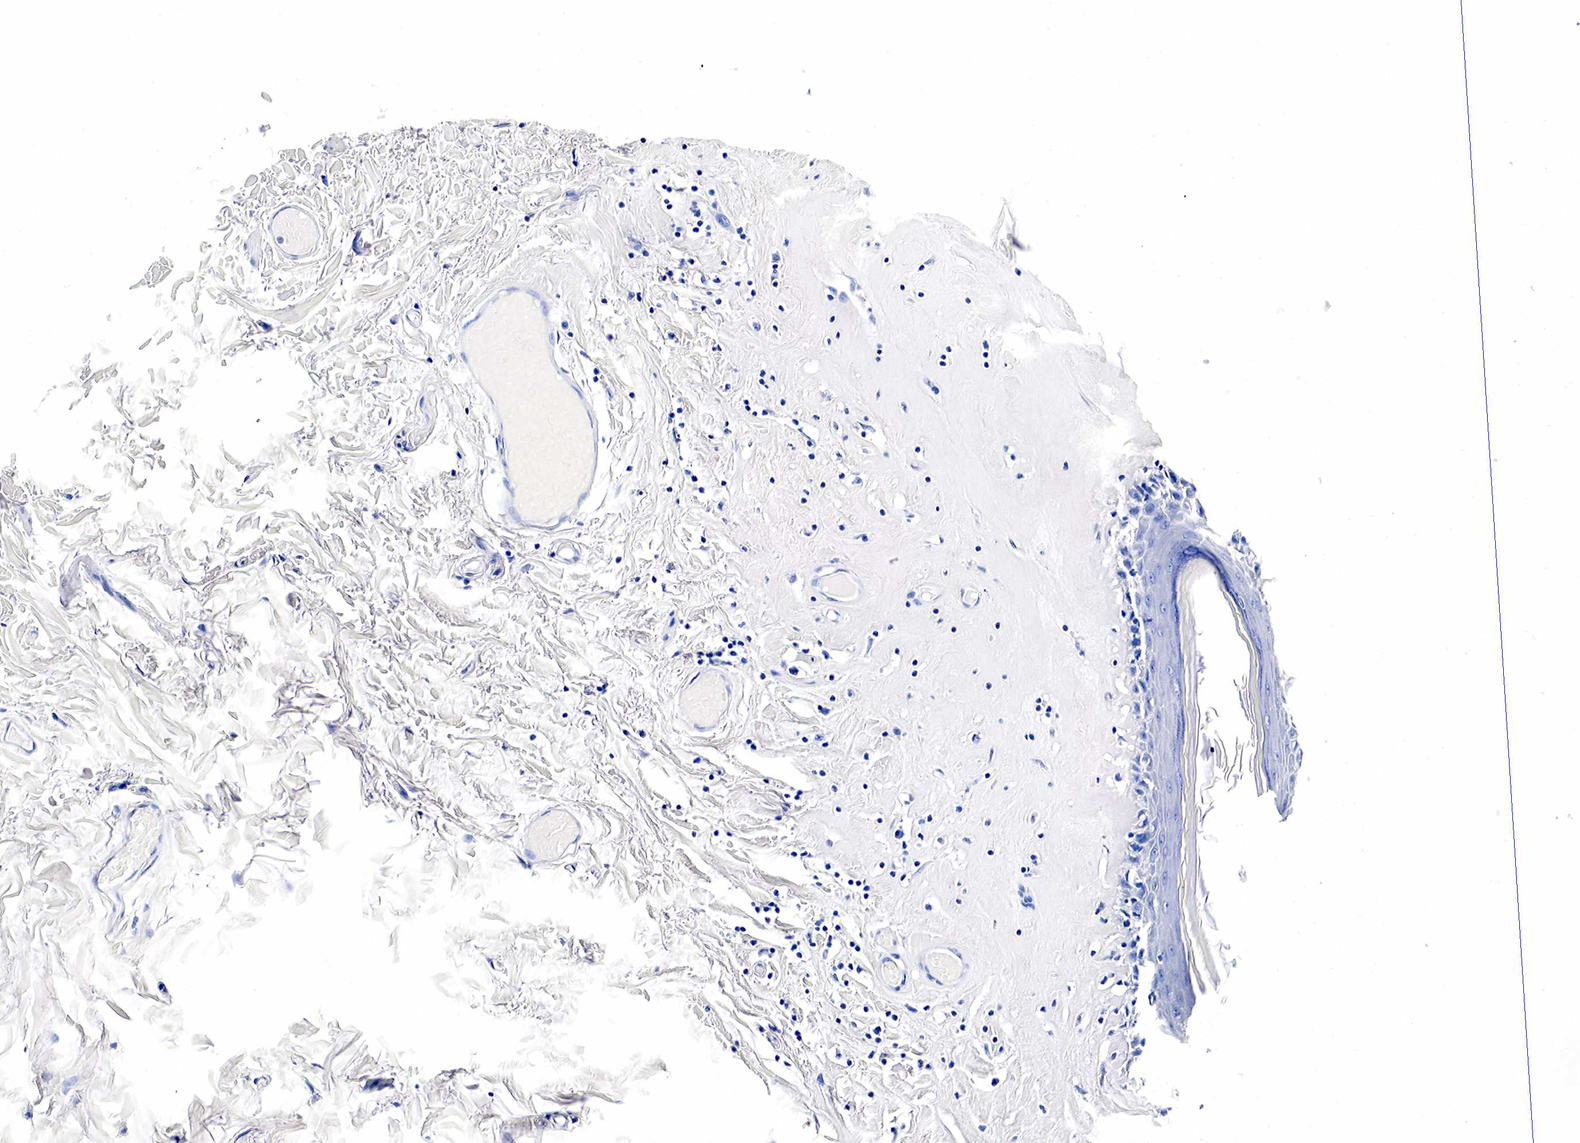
{"staining": {"intensity": "negative", "quantity": "none", "location": "none"}, "tissue": "skin", "cell_type": "Epidermal cells", "image_type": "normal", "snomed": [{"axis": "morphology", "description": "Normal tissue, NOS"}, {"axis": "topography", "description": "Vascular tissue"}, {"axis": "topography", "description": "Vulva"}, {"axis": "topography", "description": "Peripheral nerve tissue"}], "caption": "This is an immunohistochemistry photomicrograph of normal skin. There is no staining in epidermal cells.", "gene": "KLK3", "patient": {"sex": "female", "age": 86}}